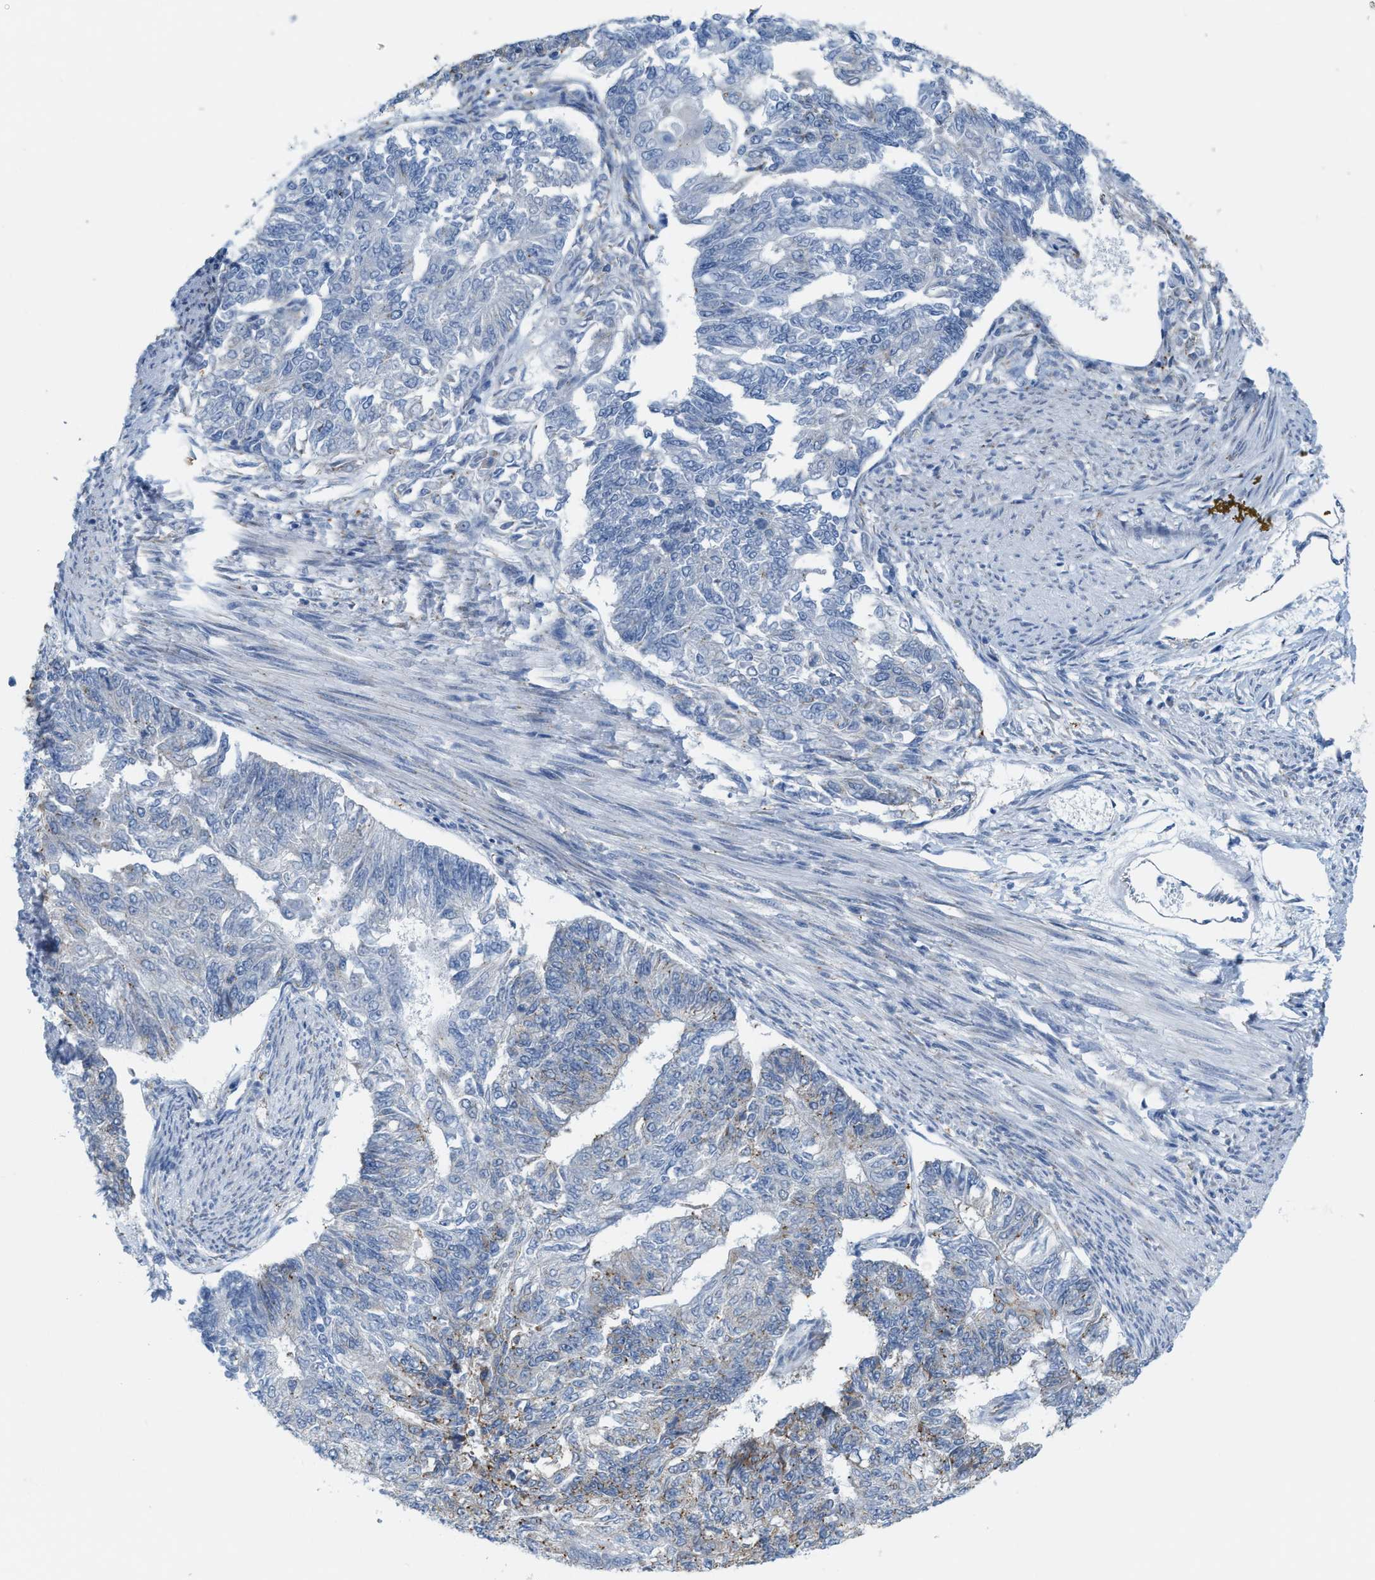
{"staining": {"intensity": "weak", "quantity": "<25%", "location": "cytoplasmic/membranous"}, "tissue": "endometrial cancer", "cell_type": "Tumor cells", "image_type": "cancer", "snomed": [{"axis": "morphology", "description": "Adenocarcinoma, NOS"}, {"axis": "topography", "description": "Endometrium"}], "caption": "High power microscopy photomicrograph of an immunohistochemistry histopathology image of adenocarcinoma (endometrial), revealing no significant staining in tumor cells.", "gene": "KIFC3", "patient": {"sex": "female", "age": 32}}